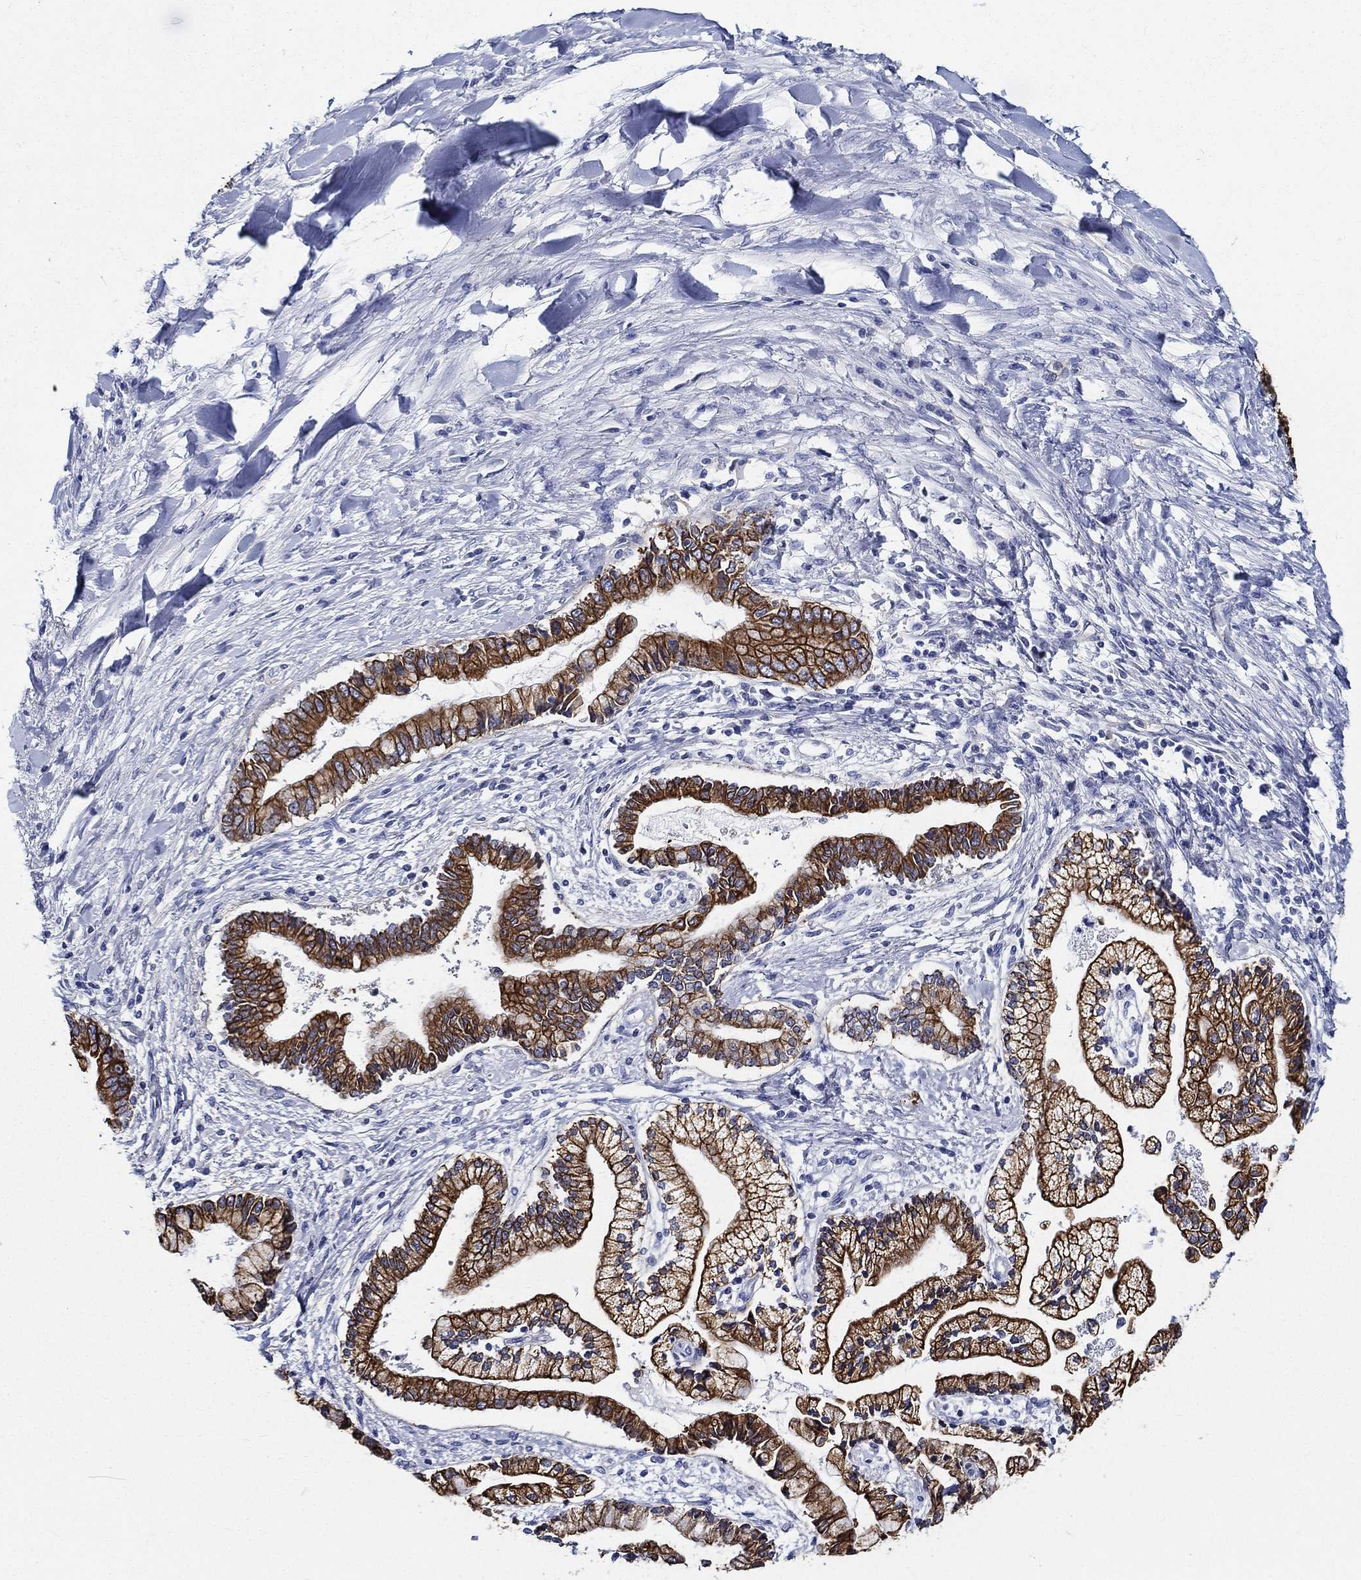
{"staining": {"intensity": "strong", "quantity": ">75%", "location": "cytoplasmic/membranous"}, "tissue": "liver cancer", "cell_type": "Tumor cells", "image_type": "cancer", "snomed": [{"axis": "morphology", "description": "Cholangiocarcinoma"}, {"axis": "topography", "description": "Liver"}], "caption": "Tumor cells display strong cytoplasmic/membranous expression in about >75% of cells in liver cholangiocarcinoma.", "gene": "NEDD9", "patient": {"sex": "male", "age": 50}}